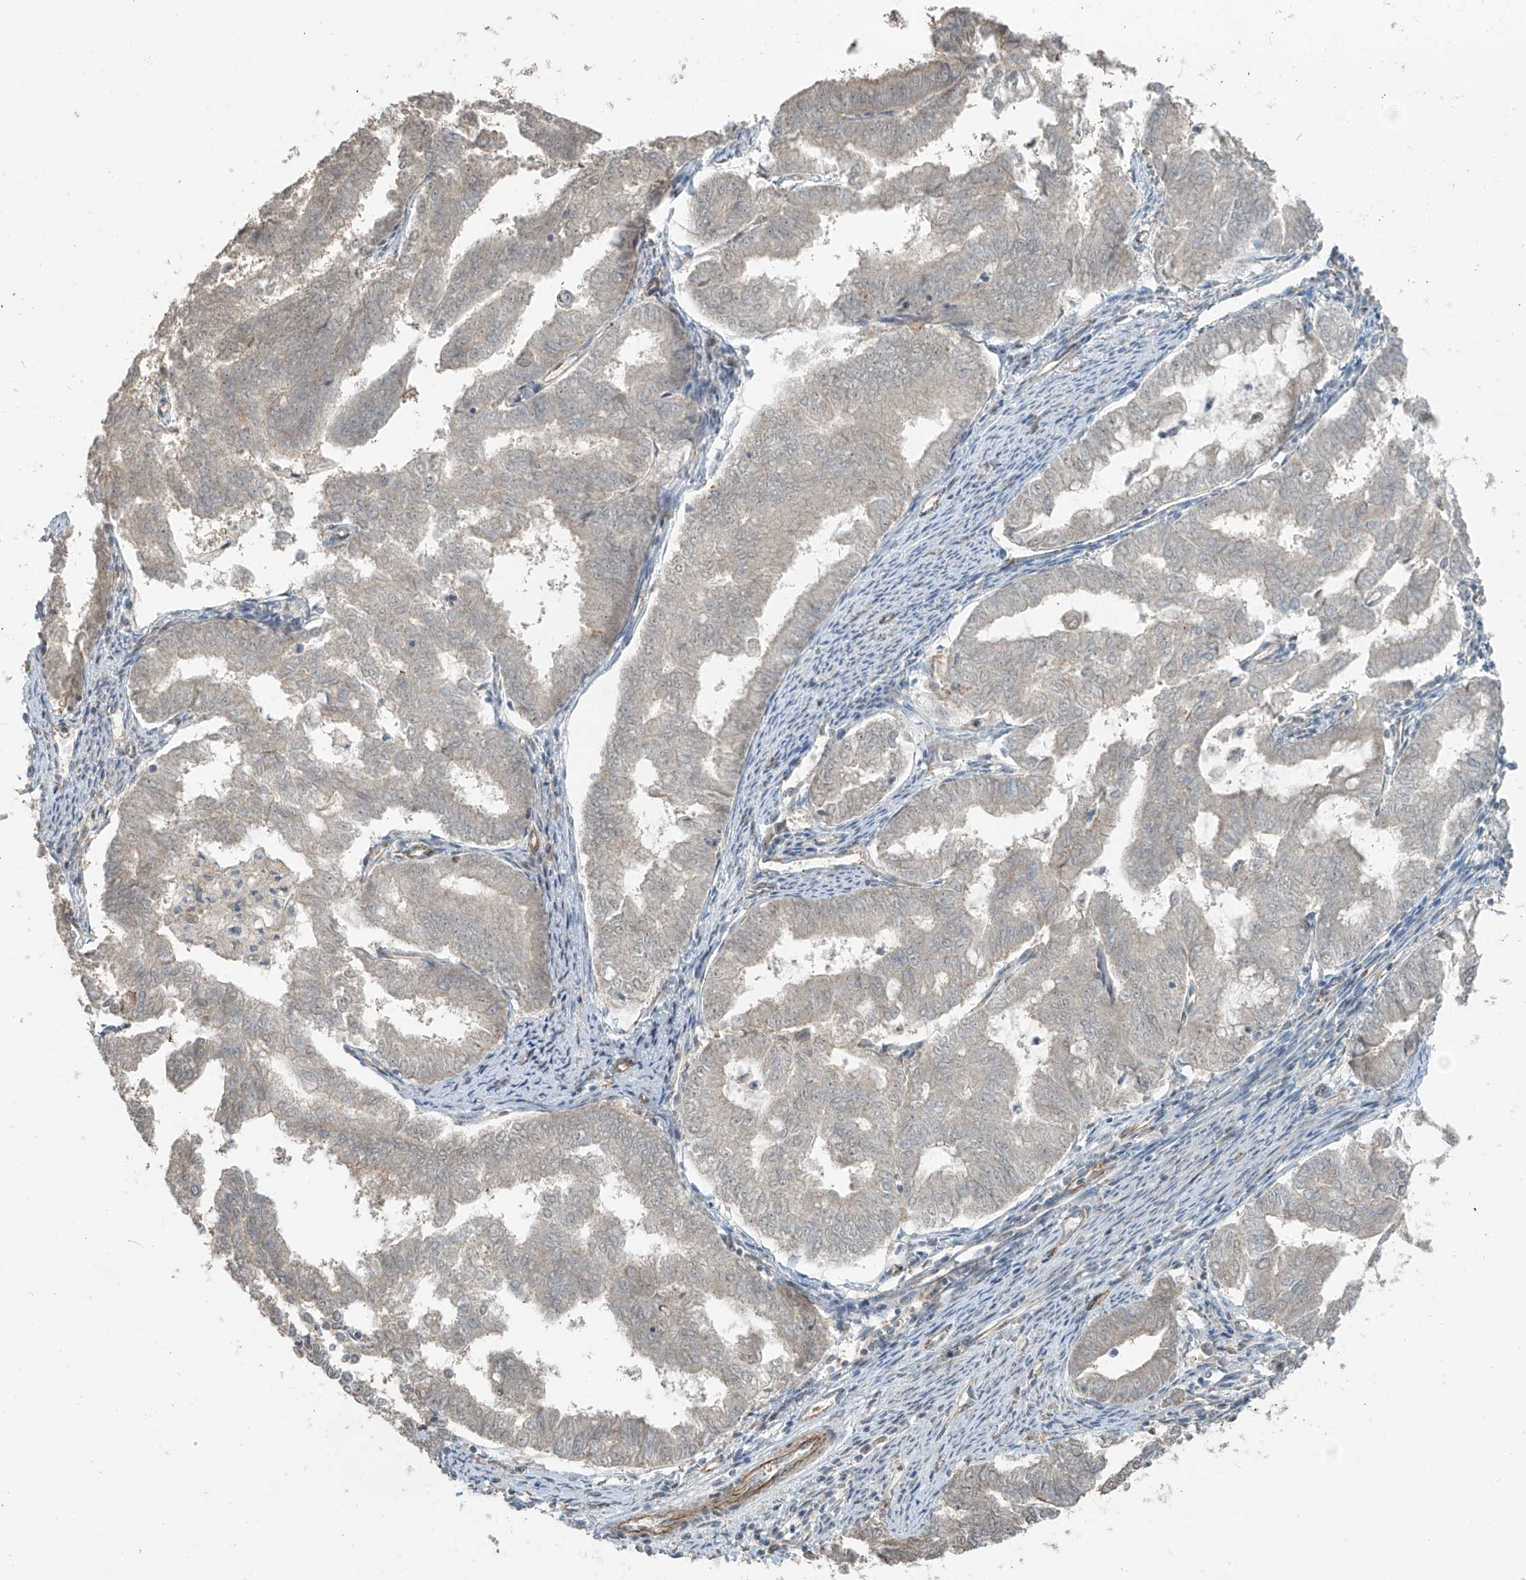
{"staining": {"intensity": "weak", "quantity": "<25%", "location": "cytoplasmic/membranous"}, "tissue": "endometrial cancer", "cell_type": "Tumor cells", "image_type": "cancer", "snomed": [{"axis": "morphology", "description": "Adenocarcinoma, NOS"}, {"axis": "topography", "description": "Endometrium"}], "caption": "There is no significant expression in tumor cells of endometrial cancer (adenocarcinoma).", "gene": "ZNF16", "patient": {"sex": "female", "age": 79}}